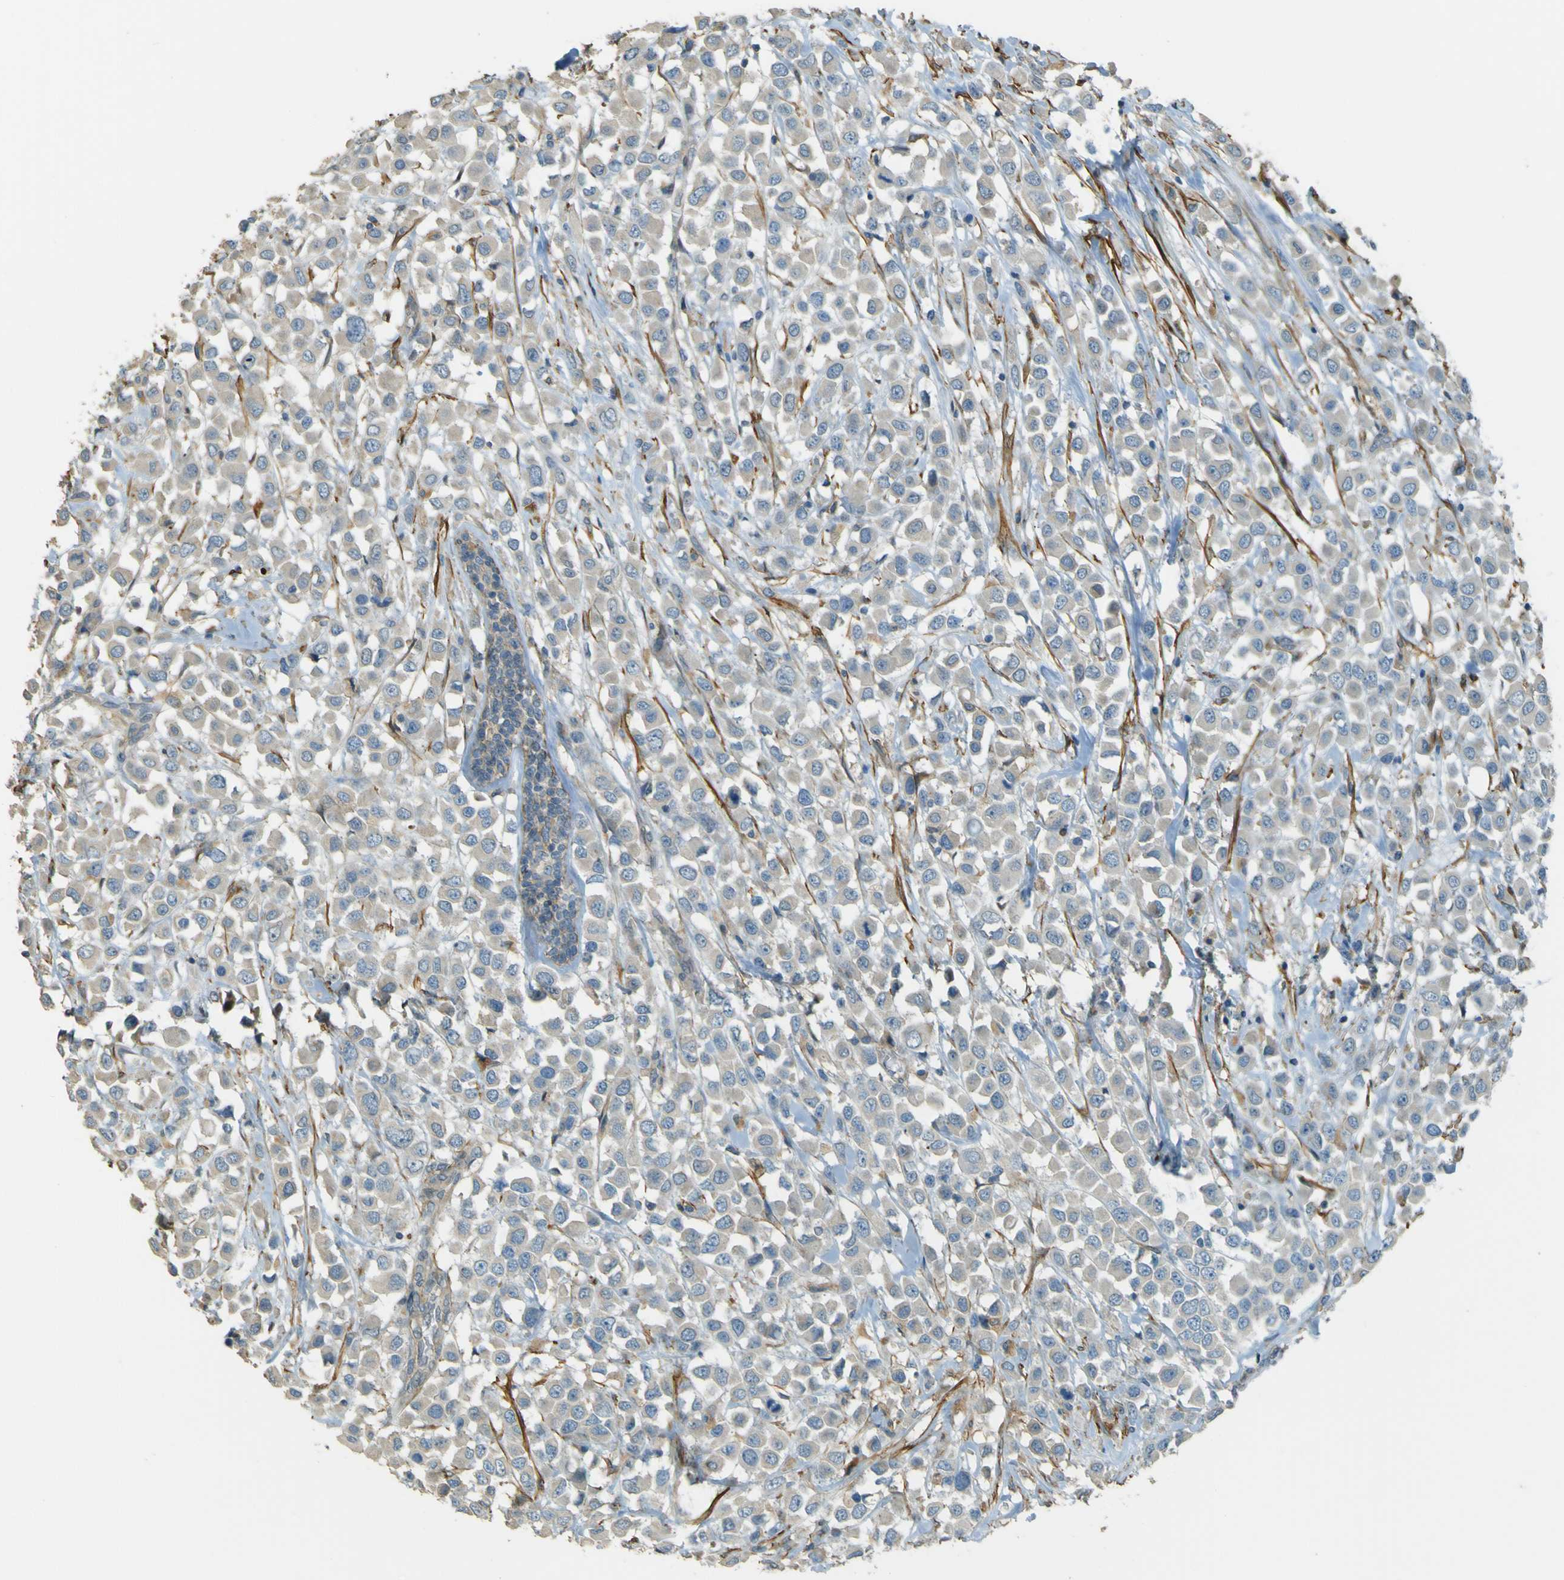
{"staining": {"intensity": "negative", "quantity": "none", "location": "none"}, "tissue": "breast cancer", "cell_type": "Tumor cells", "image_type": "cancer", "snomed": [{"axis": "morphology", "description": "Duct carcinoma"}, {"axis": "topography", "description": "Breast"}], "caption": "Tumor cells are negative for protein expression in human invasive ductal carcinoma (breast).", "gene": "NEXN", "patient": {"sex": "female", "age": 61}}